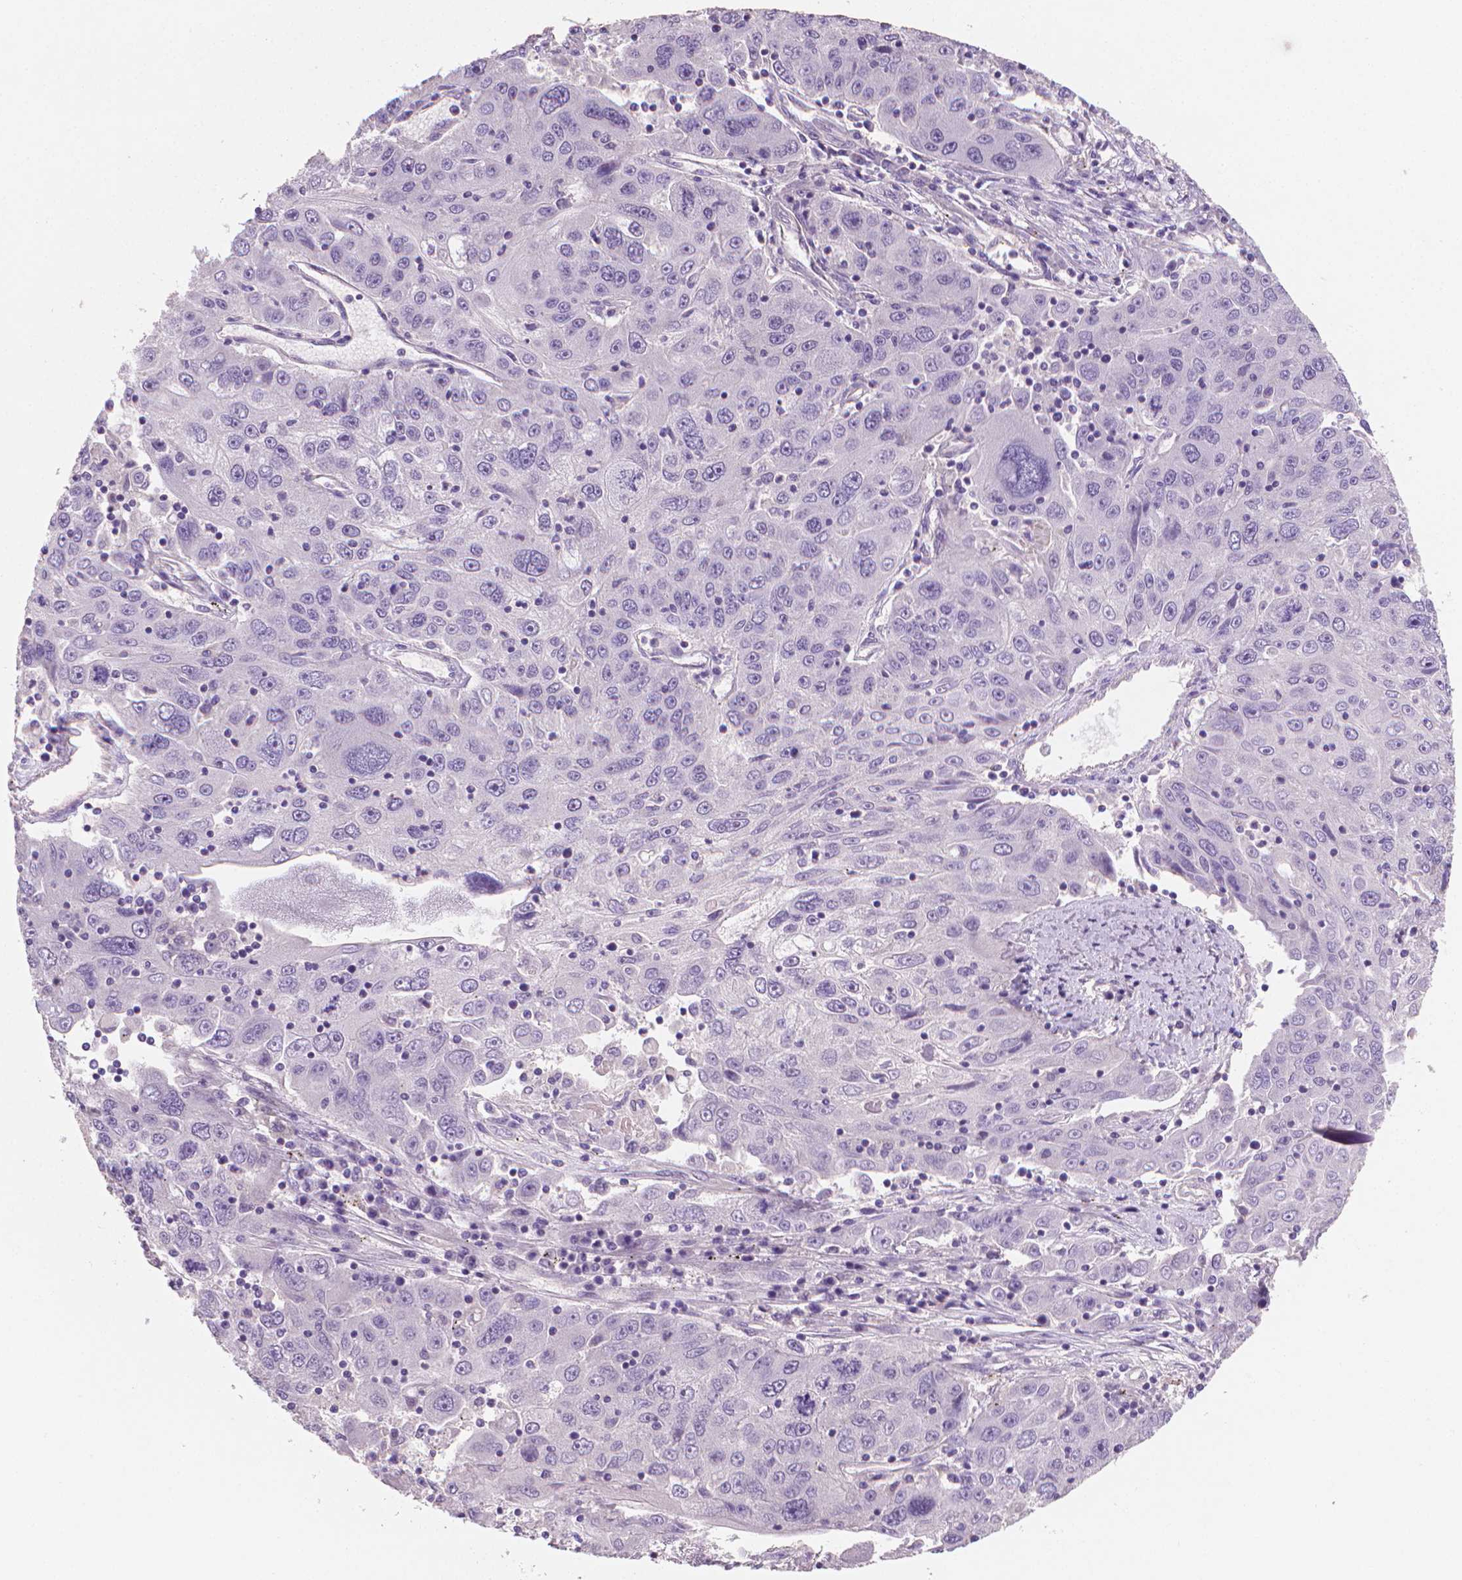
{"staining": {"intensity": "negative", "quantity": "none", "location": "none"}, "tissue": "stomach cancer", "cell_type": "Tumor cells", "image_type": "cancer", "snomed": [{"axis": "morphology", "description": "Adenocarcinoma, NOS"}, {"axis": "topography", "description": "Stomach"}], "caption": "The micrograph reveals no significant staining in tumor cells of stomach cancer.", "gene": "CLXN", "patient": {"sex": "male", "age": 56}}